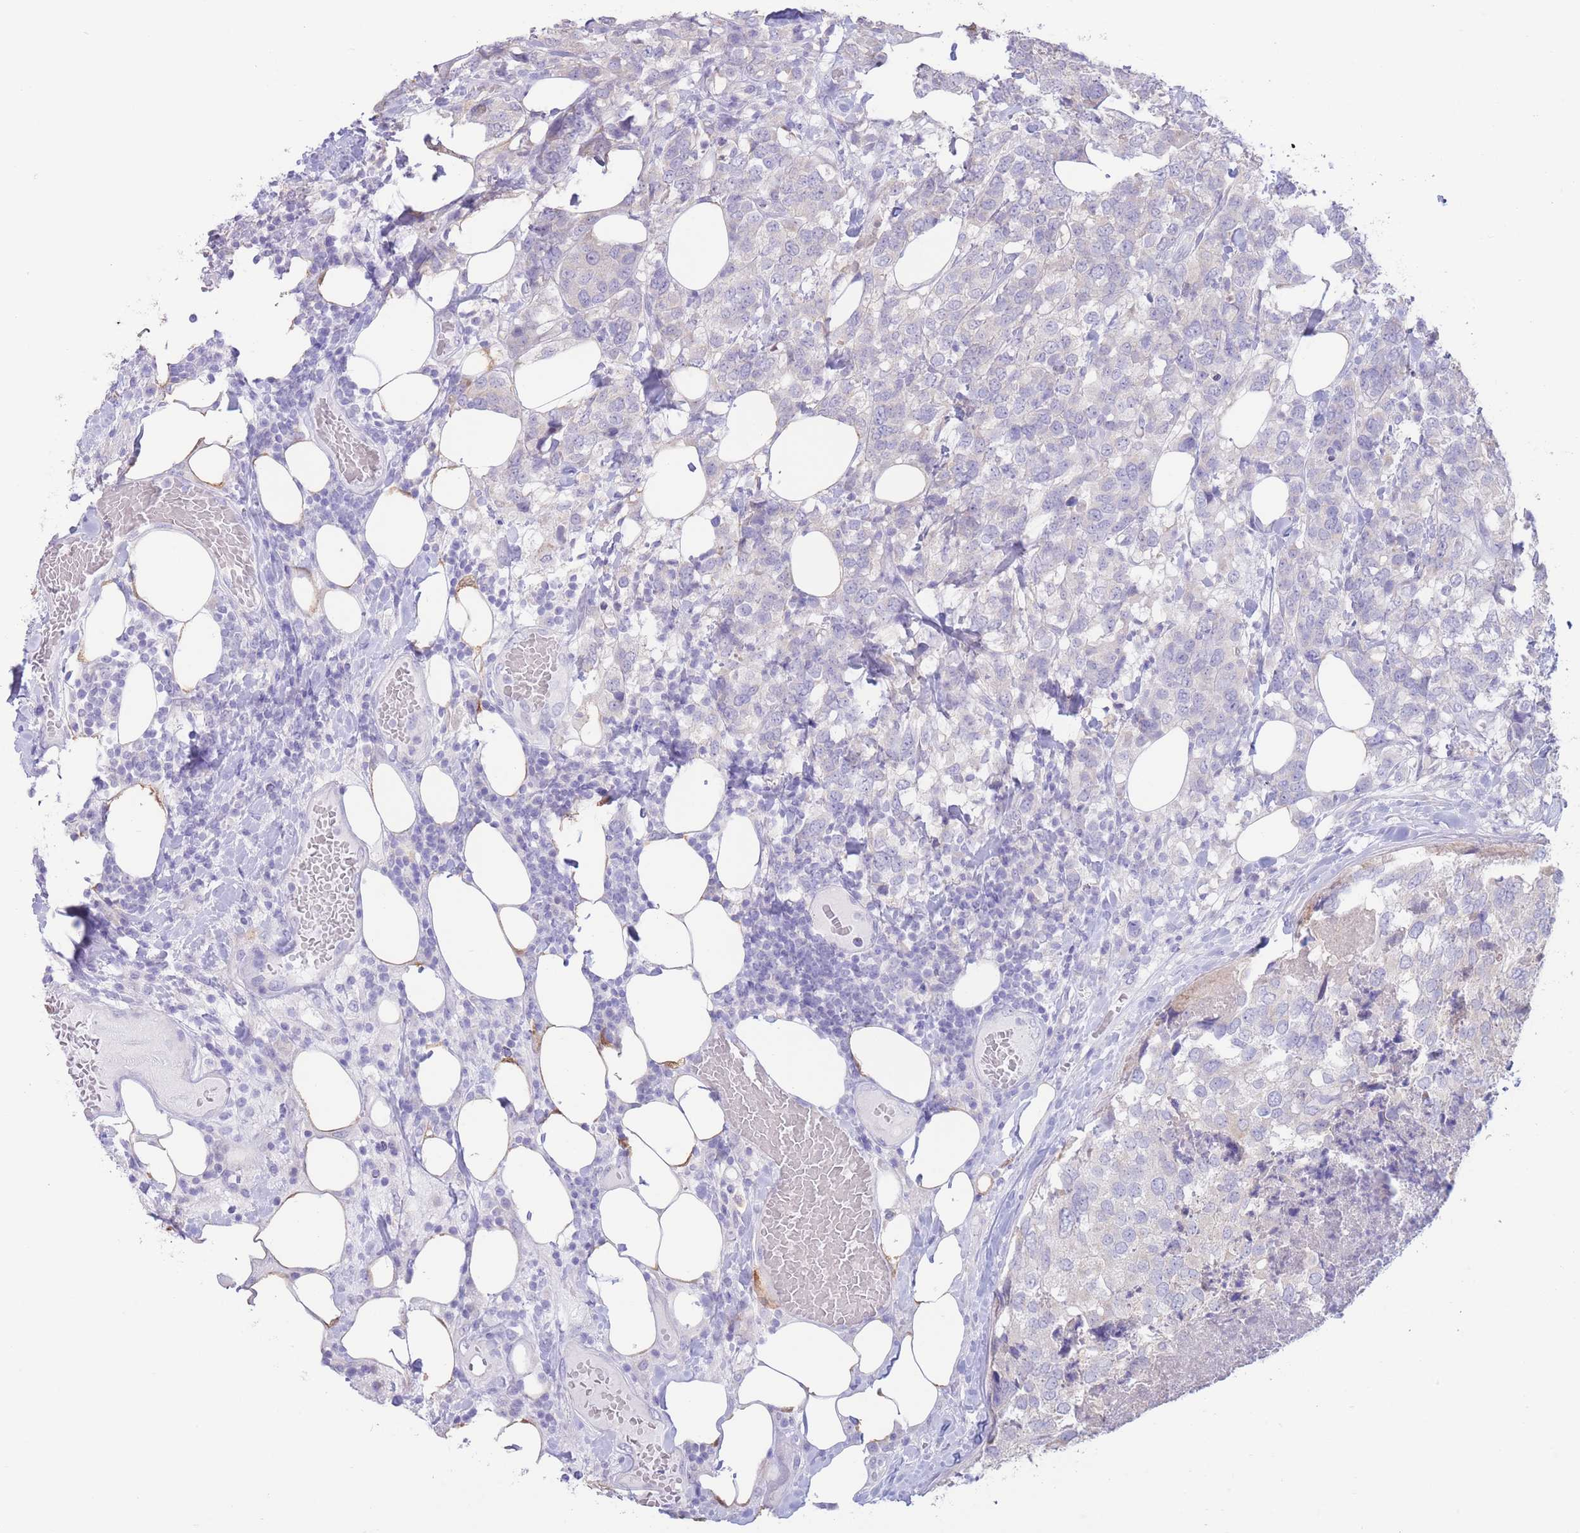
{"staining": {"intensity": "negative", "quantity": "none", "location": "none"}, "tissue": "breast cancer", "cell_type": "Tumor cells", "image_type": "cancer", "snomed": [{"axis": "morphology", "description": "Lobular carcinoma"}, {"axis": "topography", "description": "Breast"}], "caption": "This is an immunohistochemistry (IHC) photomicrograph of human lobular carcinoma (breast). There is no positivity in tumor cells.", "gene": "FAH", "patient": {"sex": "female", "age": 59}}